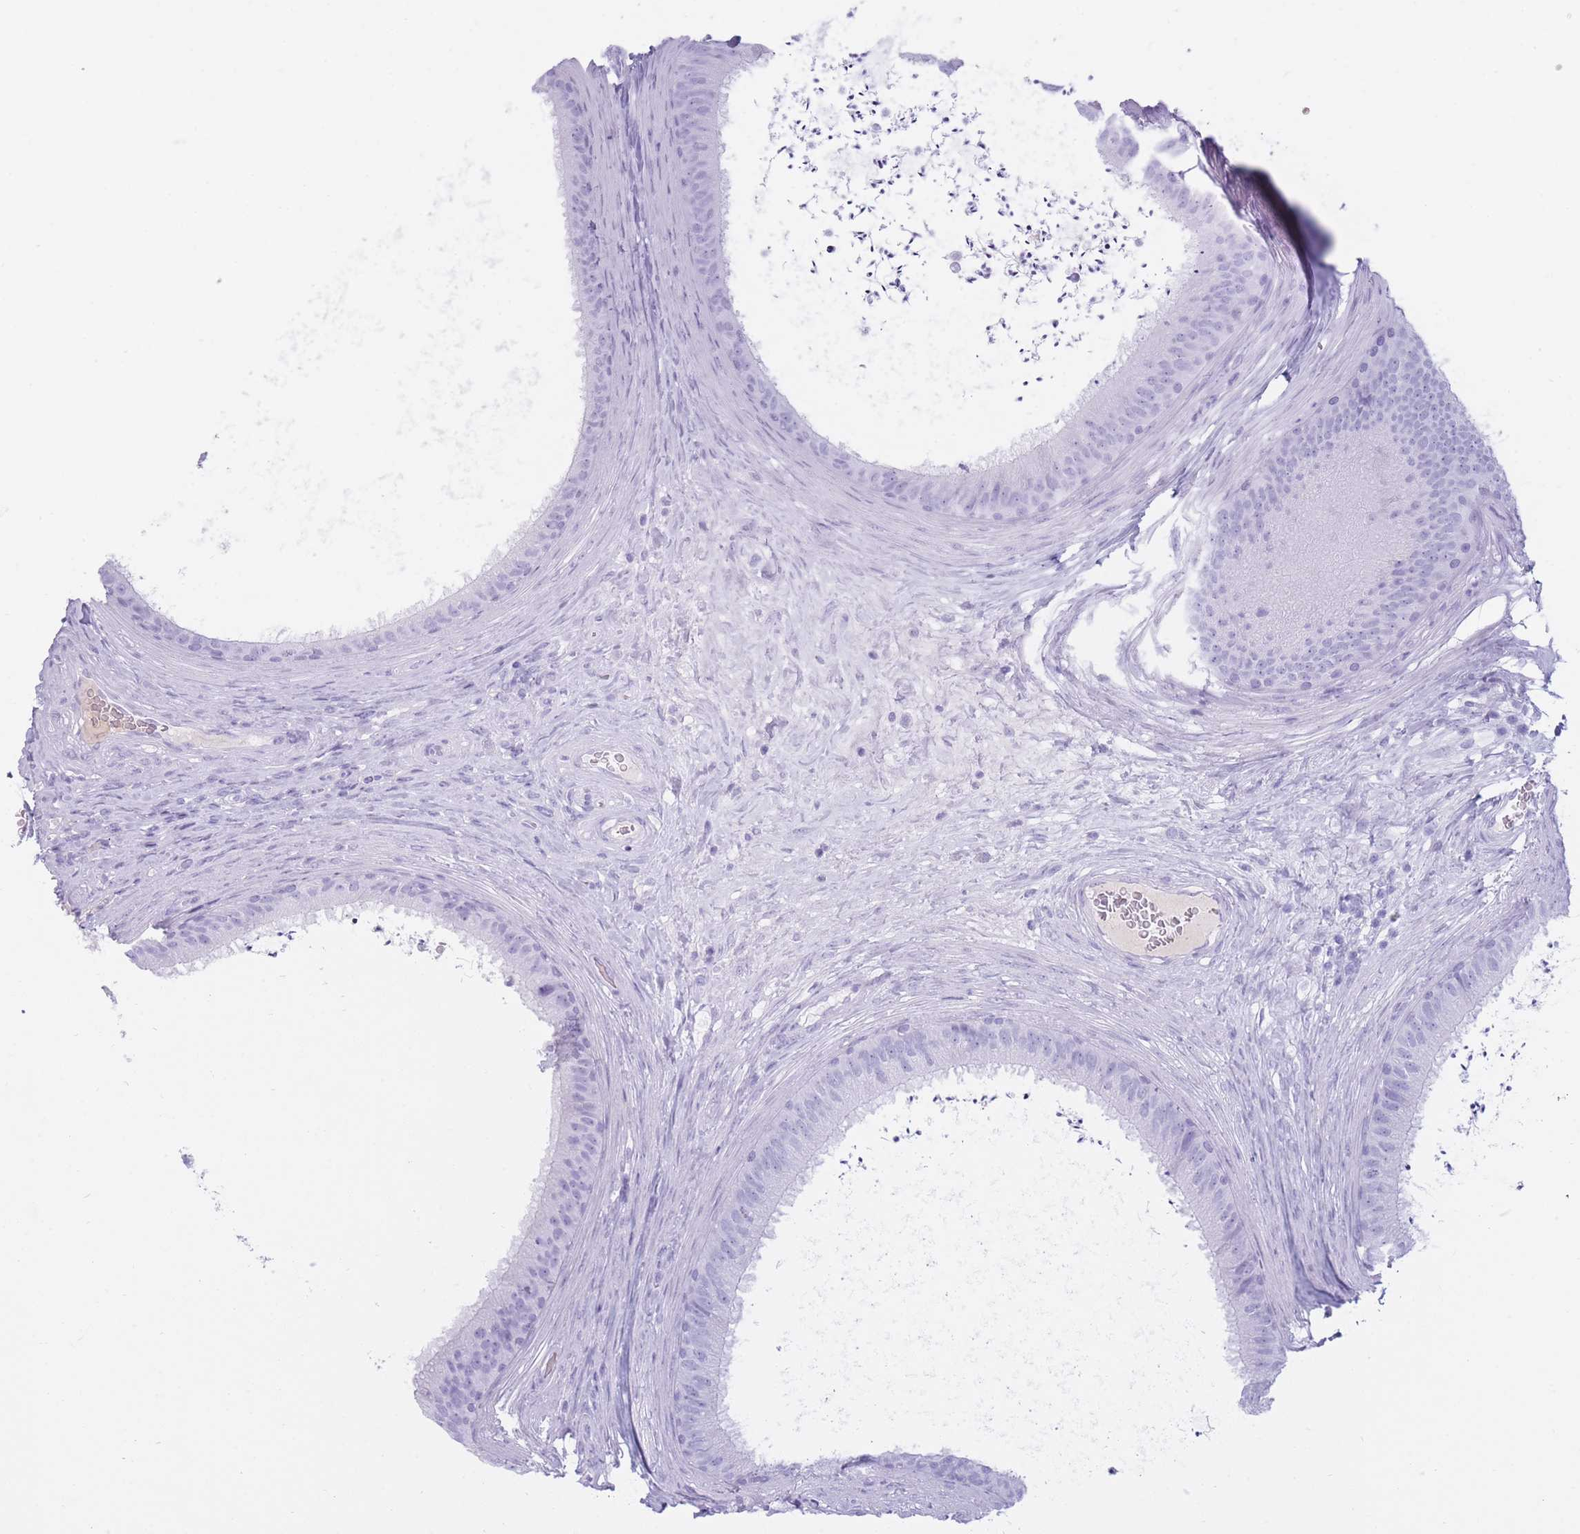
{"staining": {"intensity": "negative", "quantity": "none", "location": "none"}, "tissue": "epididymis", "cell_type": "Glandular cells", "image_type": "normal", "snomed": [{"axis": "morphology", "description": "Normal tissue, NOS"}, {"axis": "topography", "description": "Testis"}, {"axis": "topography", "description": "Epididymis"}], "caption": "DAB immunohistochemical staining of normal epididymis reveals no significant positivity in glandular cells. (DAB immunohistochemistry (IHC) visualized using brightfield microscopy, high magnification).", "gene": "TNFSF11", "patient": {"sex": "male", "age": 41}}